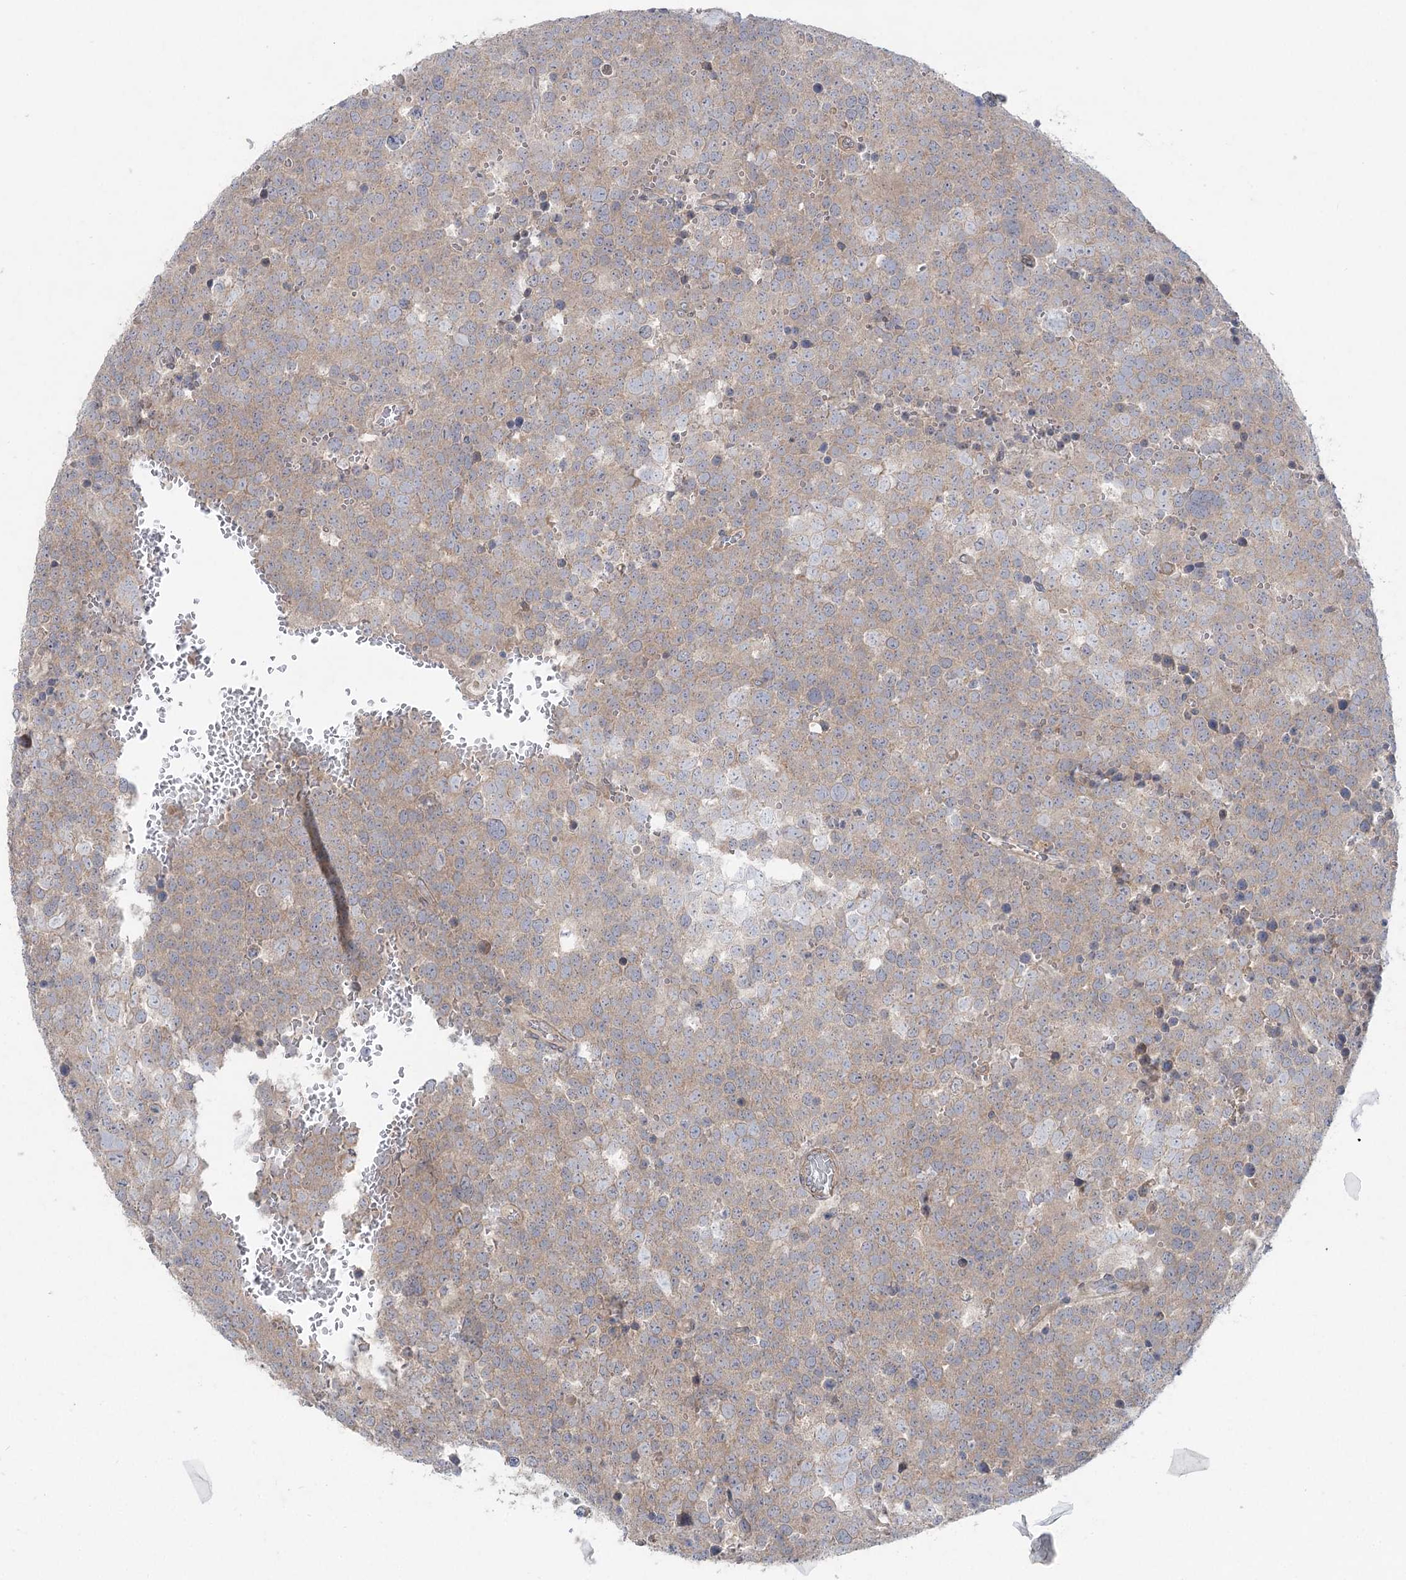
{"staining": {"intensity": "weak", "quantity": ">75%", "location": "cytoplasmic/membranous"}, "tissue": "testis cancer", "cell_type": "Tumor cells", "image_type": "cancer", "snomed": [{"axis": "morphology", "description": "Seminoma, NOS"}, {"axis": "topography", "description": "Testis"}], "caption": "Testis seminoma stained for a protein (brown) exhibits weak cytoplasmic/membranous positive expression in about >75% of tumor cells.", "gene": "SCN11A", "patient": {"sex": "male", "age": 71}}